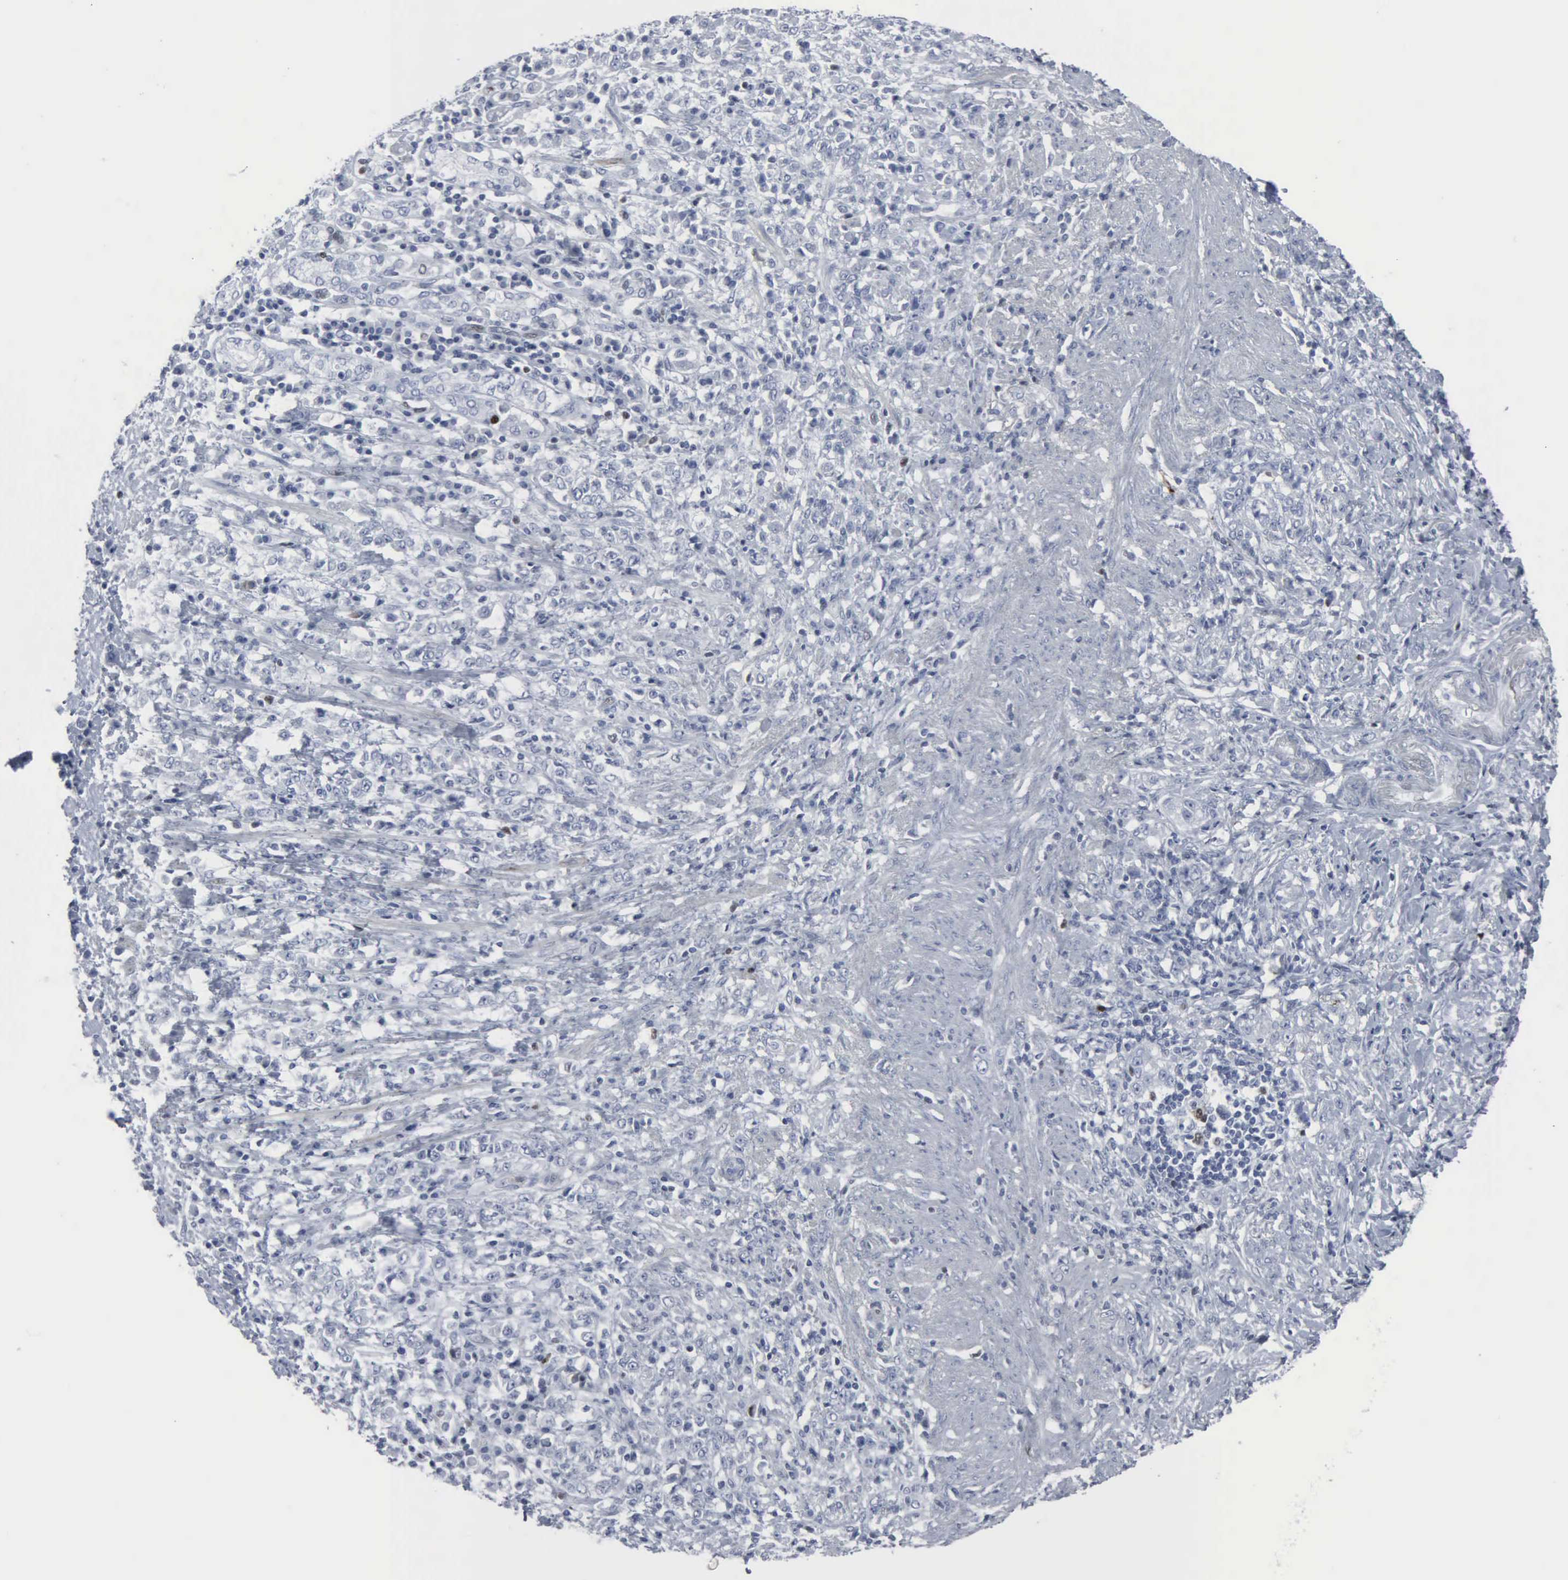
{"staining": {"intensity": "negative", "quantity": "none", "location": "none"}, "tissue": "stomach cancer", "cell_type": "Tumor cells", "image_type": "cancer", "snomed": [{"axis": "morphology", "description": "Adenocarcinoma, NOS"}, {"axis": "topography", "description": "Stomach, lower"}], "caption": "High power microscopy photomicrograph of an immunohistochemistry image of stomach adenocarcinoma, revealing no significant expression in tumor cells.", "gene": "CCND3", "patient": {"sex": "male", "age": 88}}